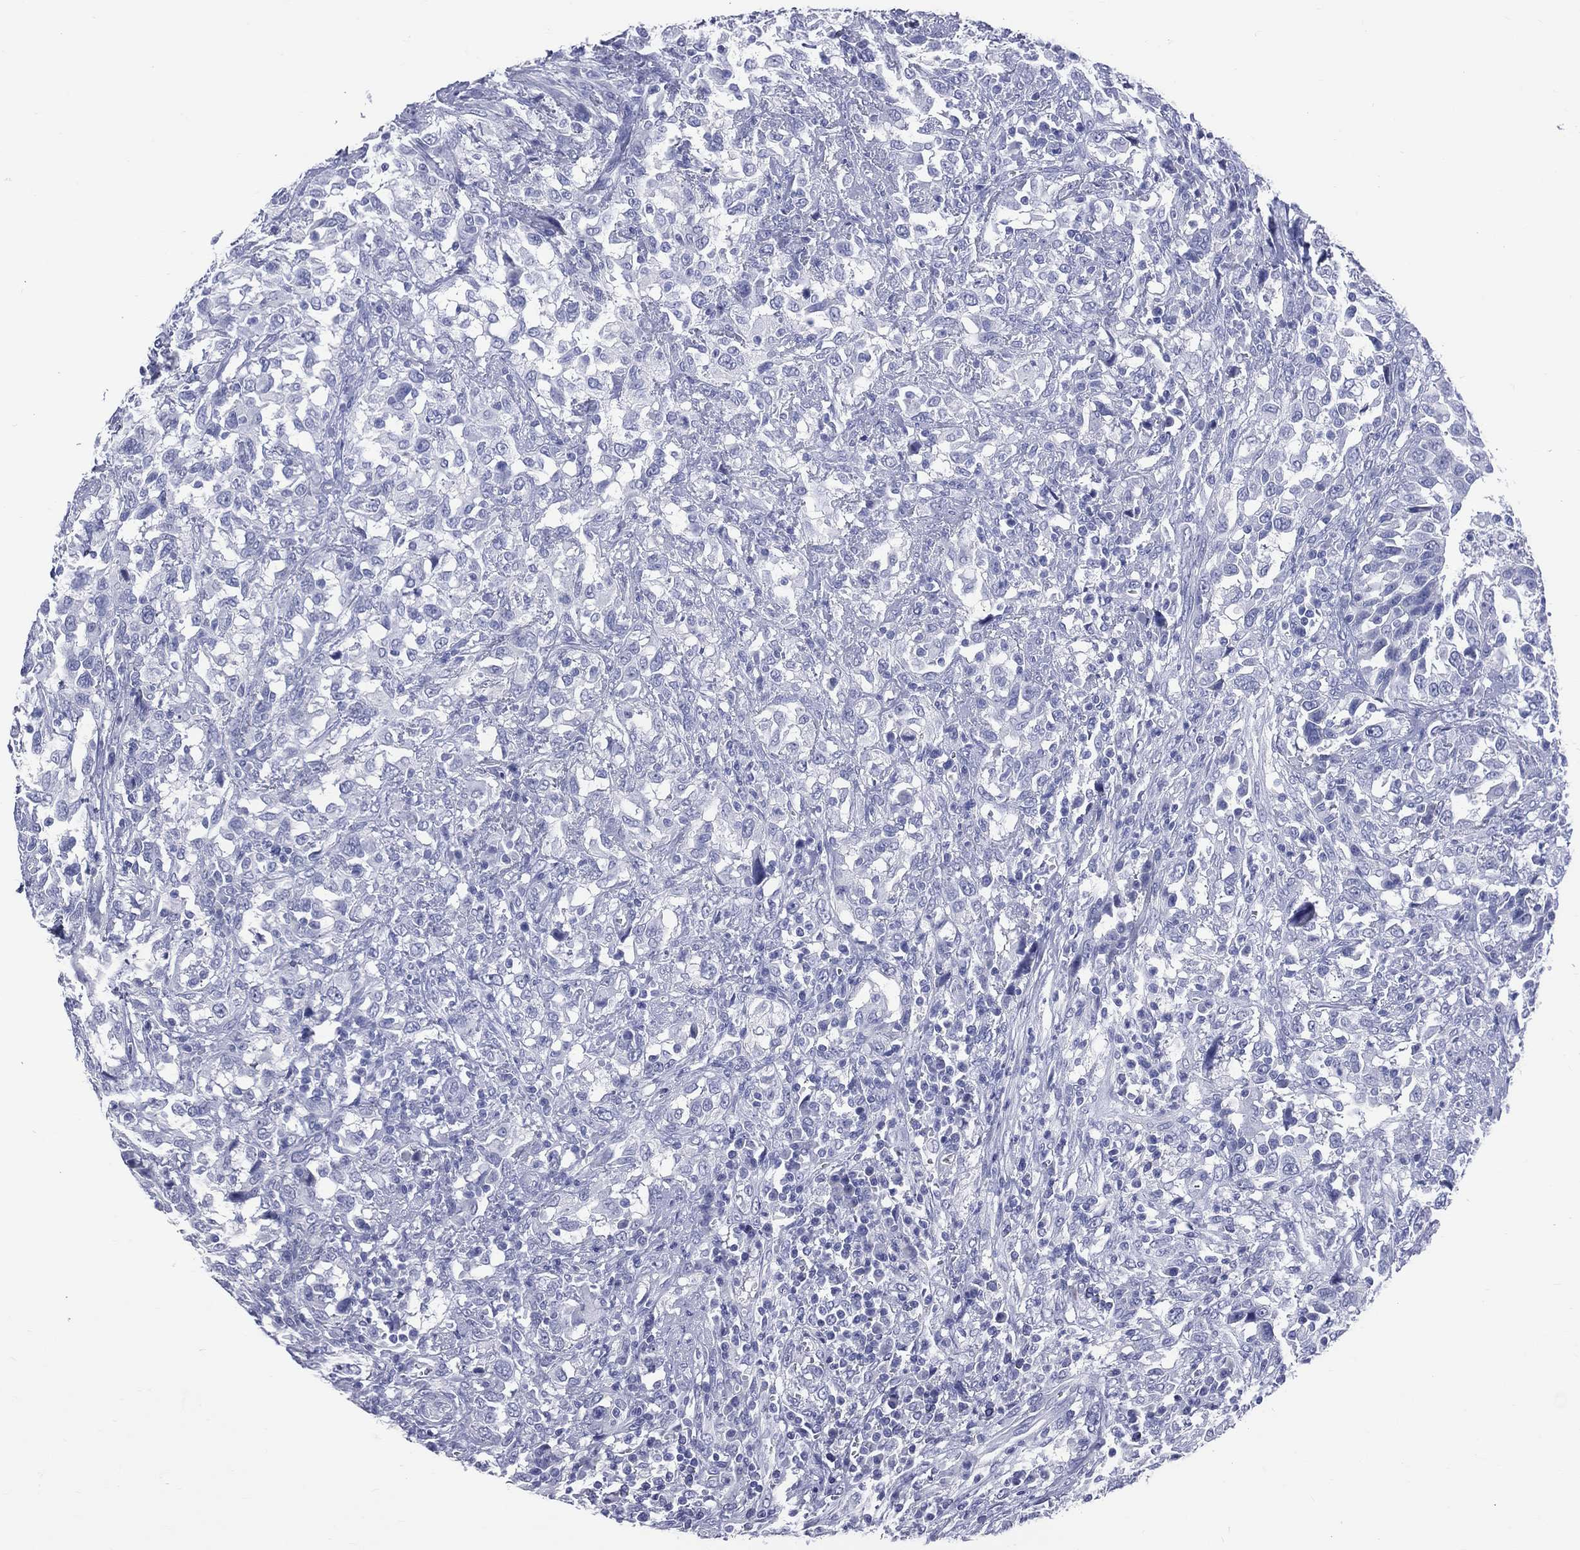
{"staining": {"intensity": "negative", "quantity": "none", "location": "none"}, "tissue": "urothelial cancer", "cell_type": "Tumor cells", "image_type": "cancer", "snomed": [{"axis": "morphology", "description": "Urothelial carcinoma, NOS"}, {"axis": "morphology", "description": "Urothelial carcinoma, High grade"}, {"axis": "topography", "description": "Urinary bladder"}], "caption": "Tumor cells are negative for brown protein staining in transitional cell carcinoma. (IHC, brightfield microscopy, high magnification).", "gene": "CYLC1", "patient": {"sex": "female", "age": 64}}